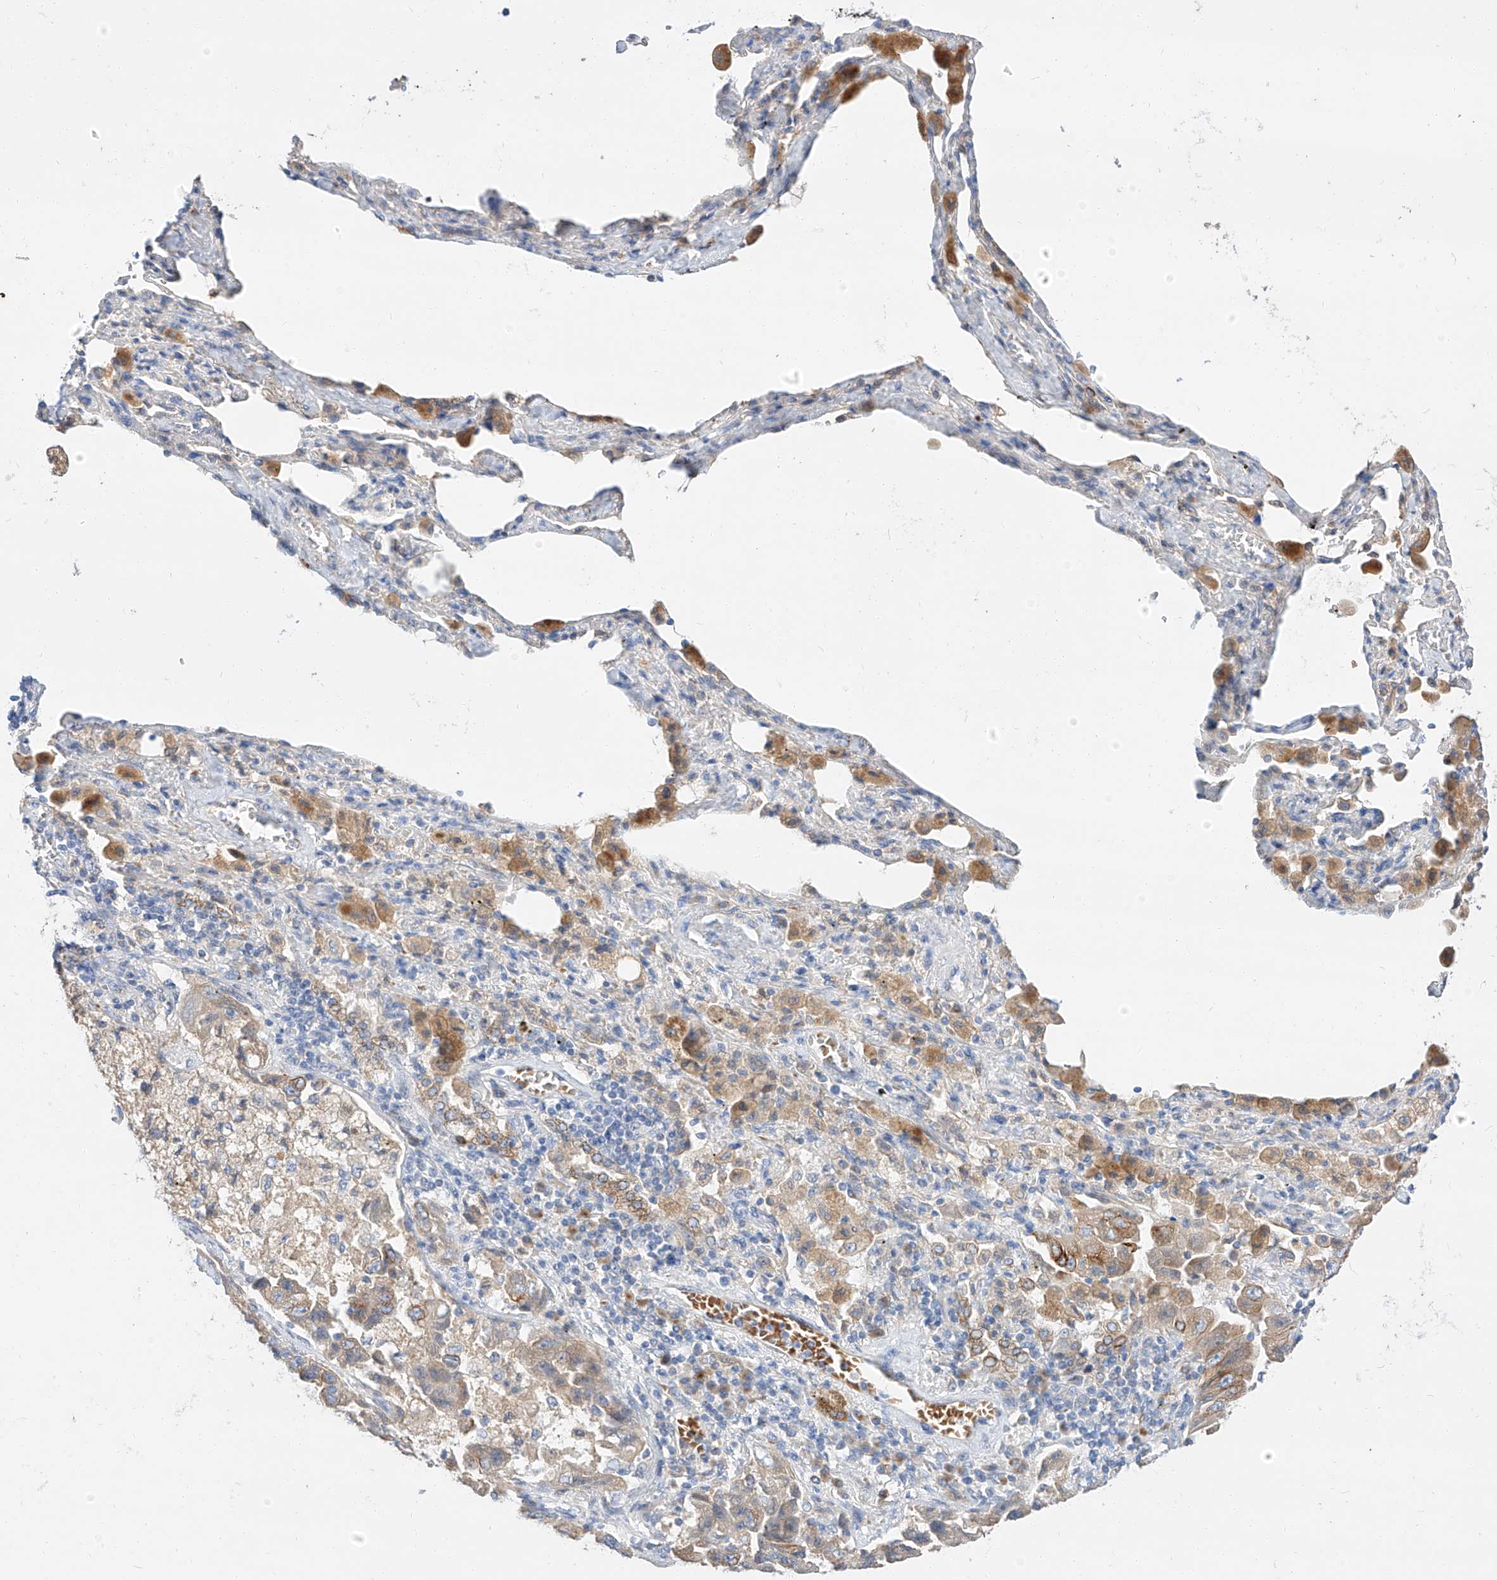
{"staining": {"intensity": "moderate", "quantity": "25%-75%", "location": "cytoplasmic/membranous"}, "tissue": "lung cancer", "cell_type": "Tumor cells", "image_type": "cancer", "snomed": [{"axis": "morphology", "description": "Adenocarcinoma, NOS"}, {"axis": "topography", "description": "Lung"}], "caption": "Lung cancer (adenocarcinoma) stained with a protein marker exhibits moderate staining in tumor cells.", "gene": "MAP7", "patient": {"sex": "female", "age": 51}}